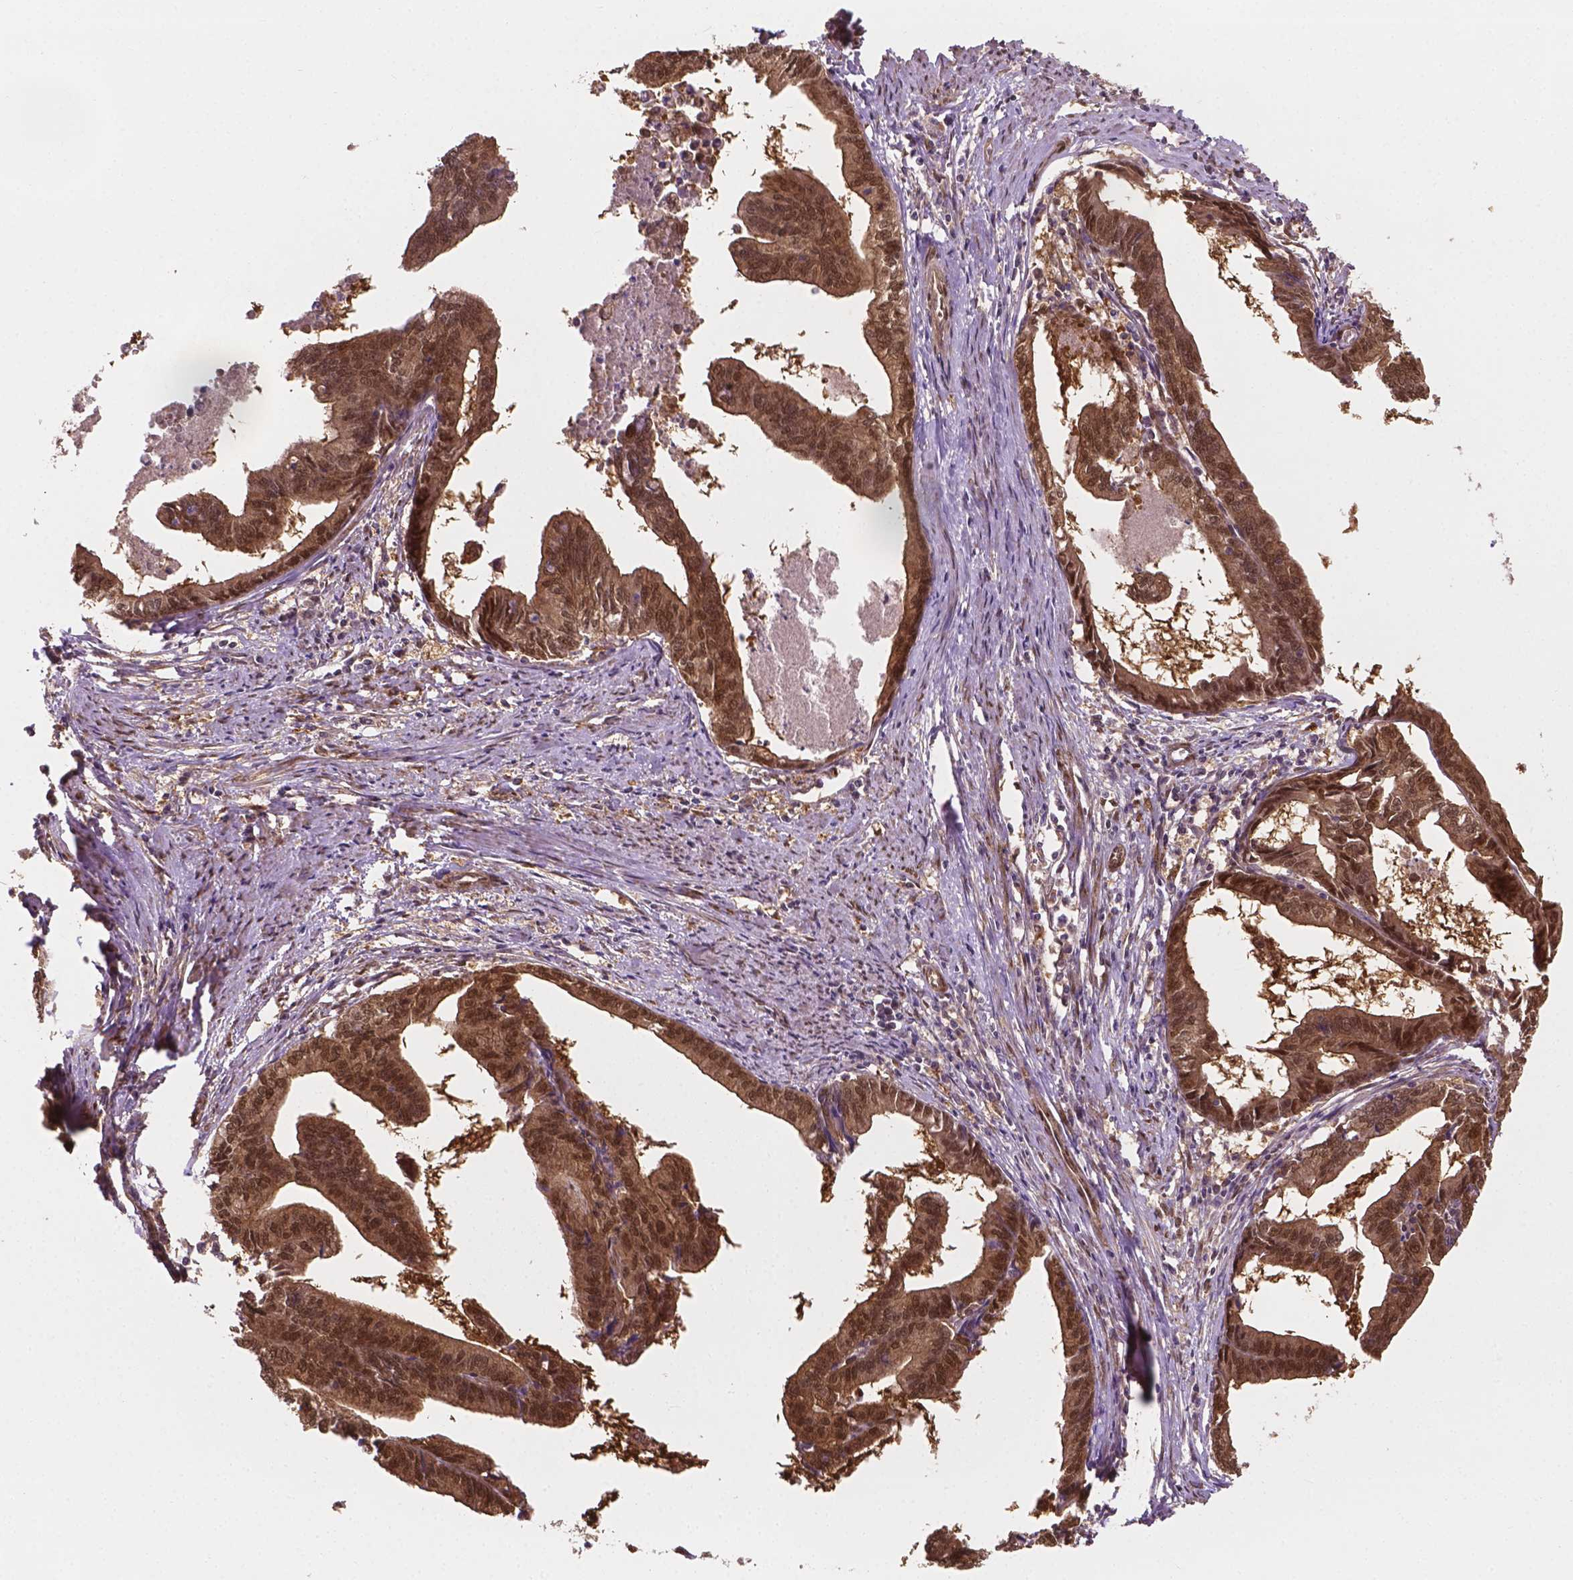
{"staining": {"intensity": "moderate", "quantity": ">75%", "location": "cytoplasmic/membranous,nuclear"}, "tissue": "endometrial cancer", "cell_type": "Tumor cells", "image_type": "cancer", "snomed": [{"axis": "morphology", "description": "Adenocarcinoma, NOS"}, {"axis": "topography", "description": "Endometrium"}], "caption": "Protein analysis of endometrial adenocarcinoma tissue demonstrates moderate cytoplasmic/membranous and nuclear expression in about >75% of tumor cells.", "gene": "YAP1", "patient": {"sex": "female", "age": 65}}